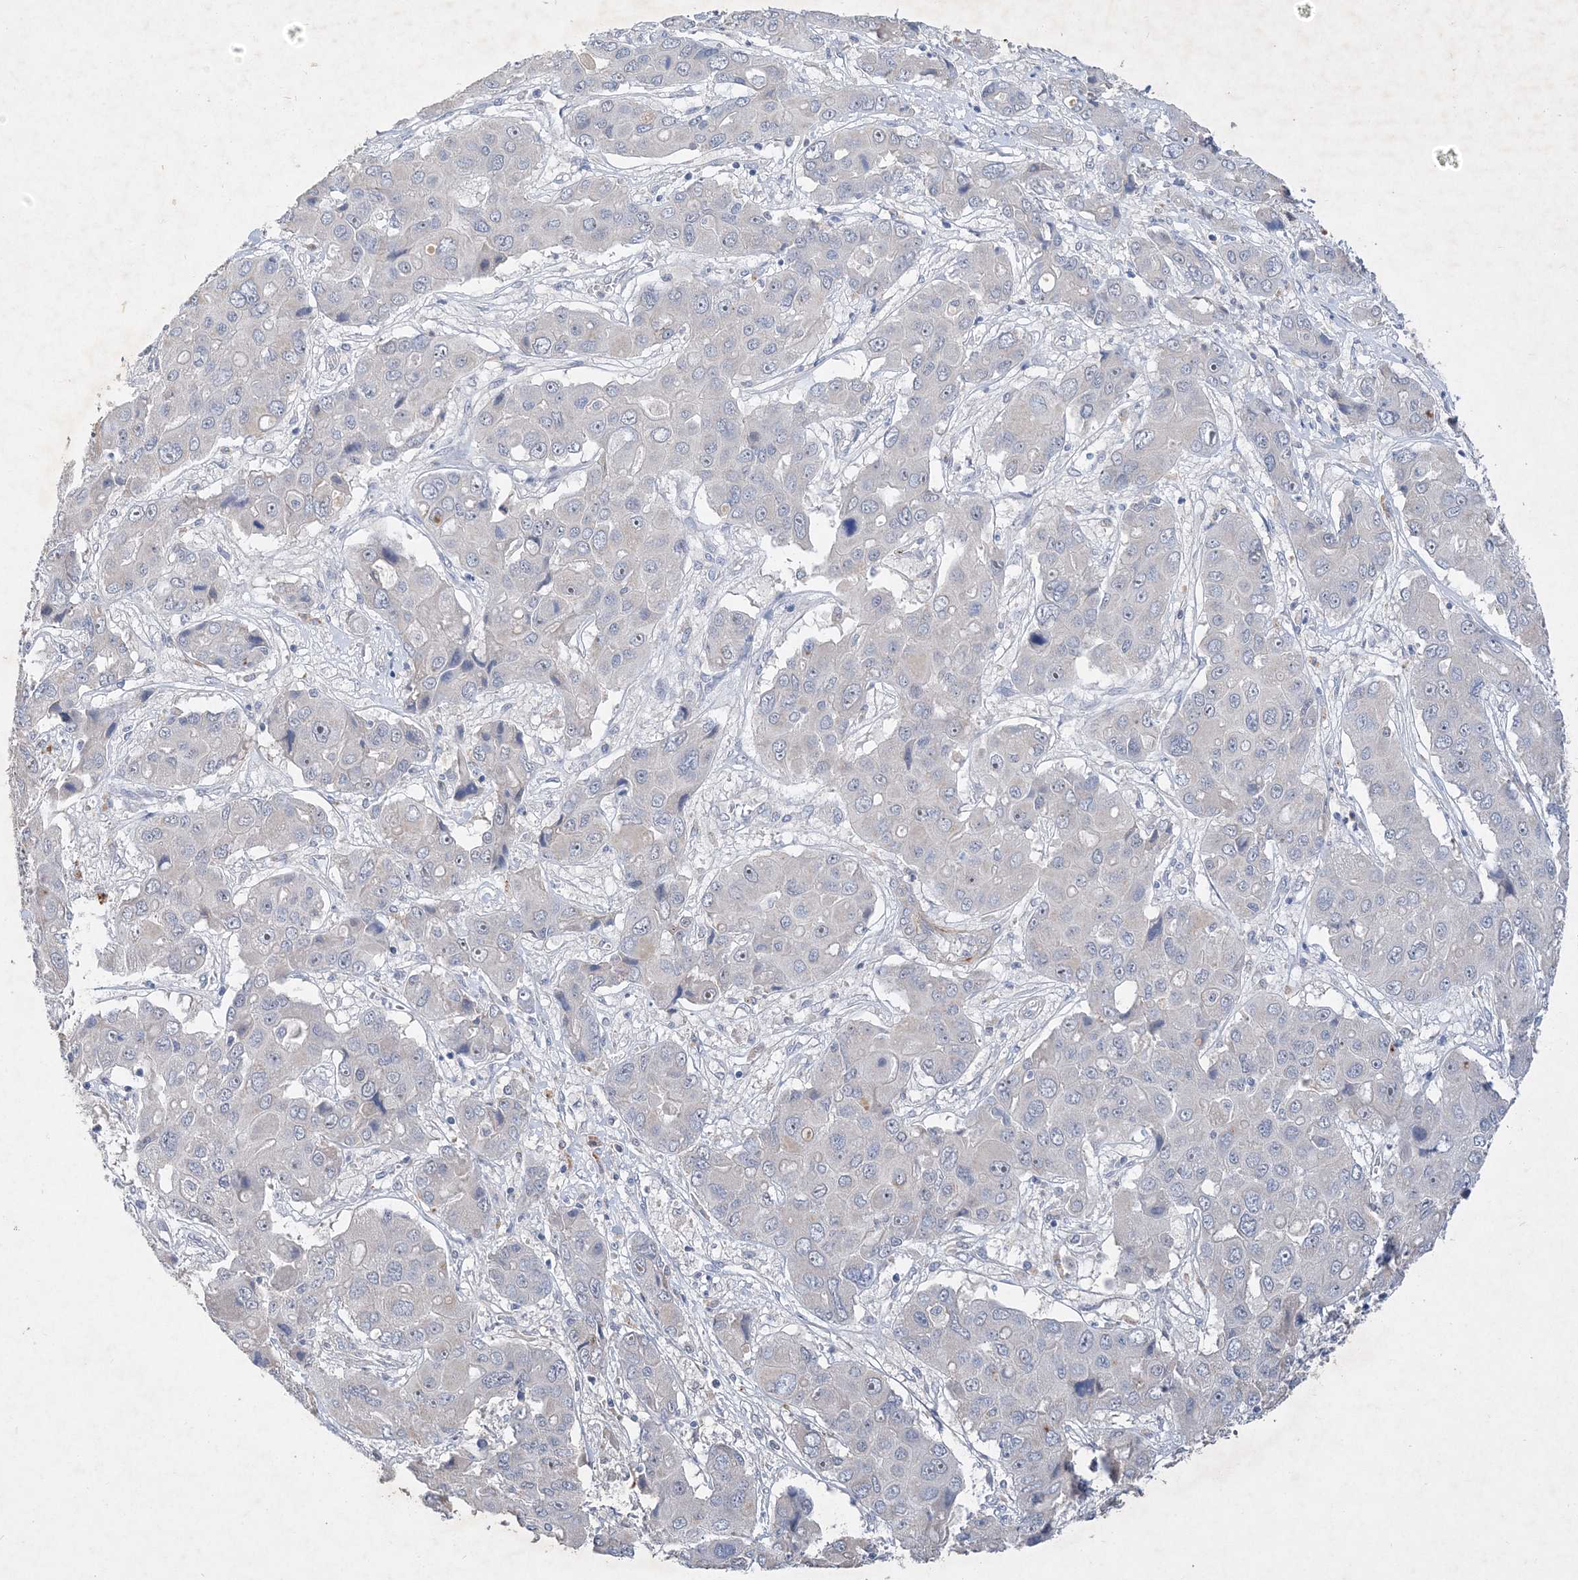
{"staining": {"intensity": "negative", "quantity": "none", "location": "none"}, "tissue": "liver cancer", "cell_type": "Tumor cells", "image_type": "cancer", "snomed": [{"axis": "morphology", "description": "Cholangiocarcinoma"}, {"axis": "topography", "description": "Liver"}], "caption": "Tumor cells are negative for brown protein staining in cholangiocarcinoma (liver).", "gene": "C11orf58", "patient": {"sex": "male", "age": 67}}